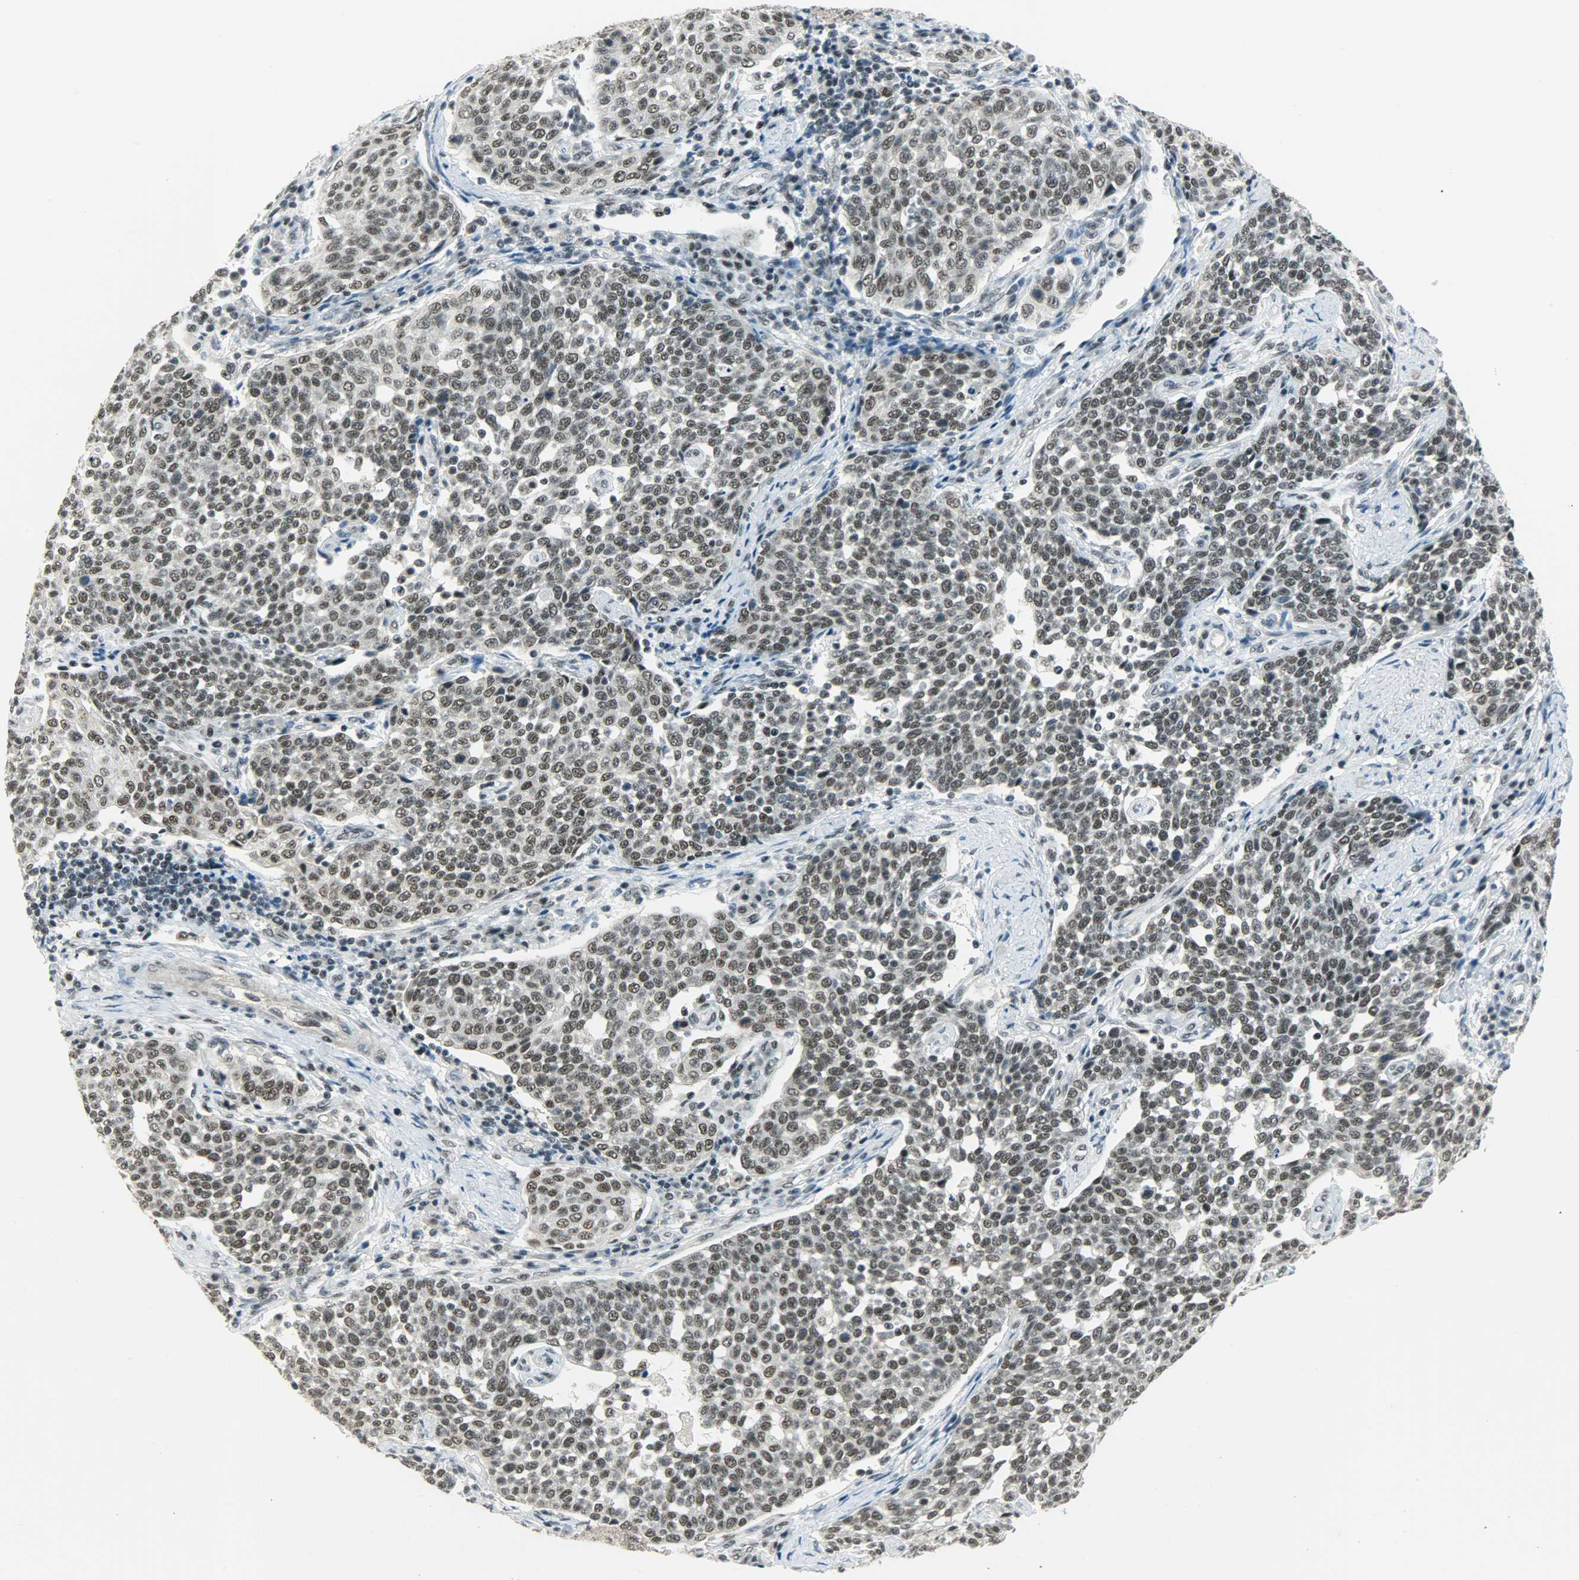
{"staining": {"intensity": "moderate", "quantity": ">75%", "location": "nuclear"}, "tissue": "cervical cancer", "cell_type": "Tumor cells", "image_type": "cancer", "snomed": [{"axis": "morphology", "description": "Squamous cell carcinoma, NOS"}, {"axis": "topography", "description": "Cervix"}], "caption": "Immunohistochemical staining of cervical cancer reveals moderate nuclear protein expression in approximately >75% of tumor cells.", "gene": "SUGP1", "patient": {"sex": "female", "age": 34}}